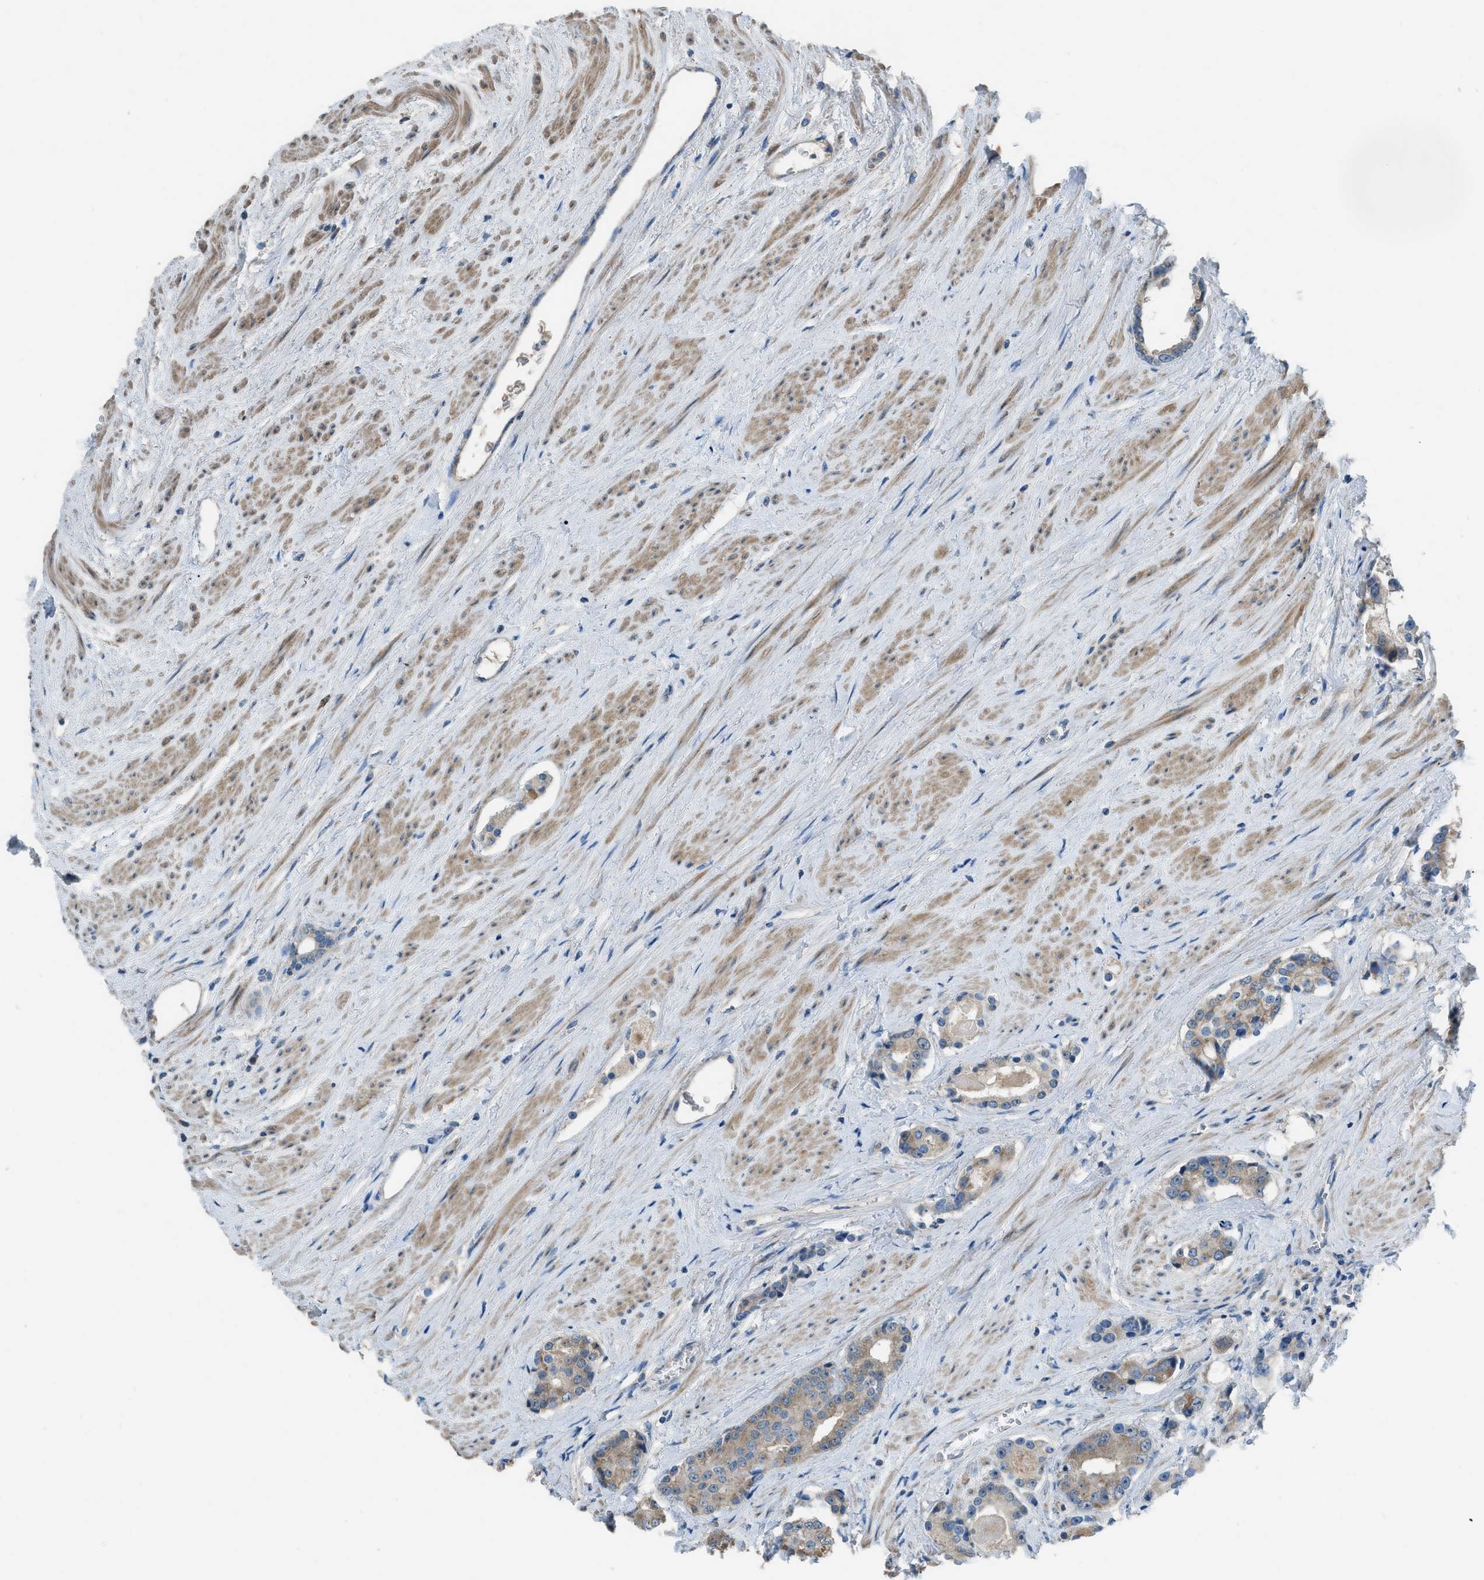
{"staining": {"intensity": "moderate", "quantity": ">75%", "location": "cytoplasmic/membranous"}, "tissue": "prostate cancer", "cell_type": "Tumor cells", "image_type": "cancer", "snomed": [{"axis": "morphology", "description": "Adenocarcinoma, High grade"}, {"axis": "topography", "description": "Prostate"}], "caption": "Brown immunohistochemical staining in human high-grade adenocarcinoma (prostate) displays moderate cytoplasmic/membranous positivity in approximately >75% of tumor cells.", "gene": "TIMD4", "patient": {"sex": "male", "age": 71}}